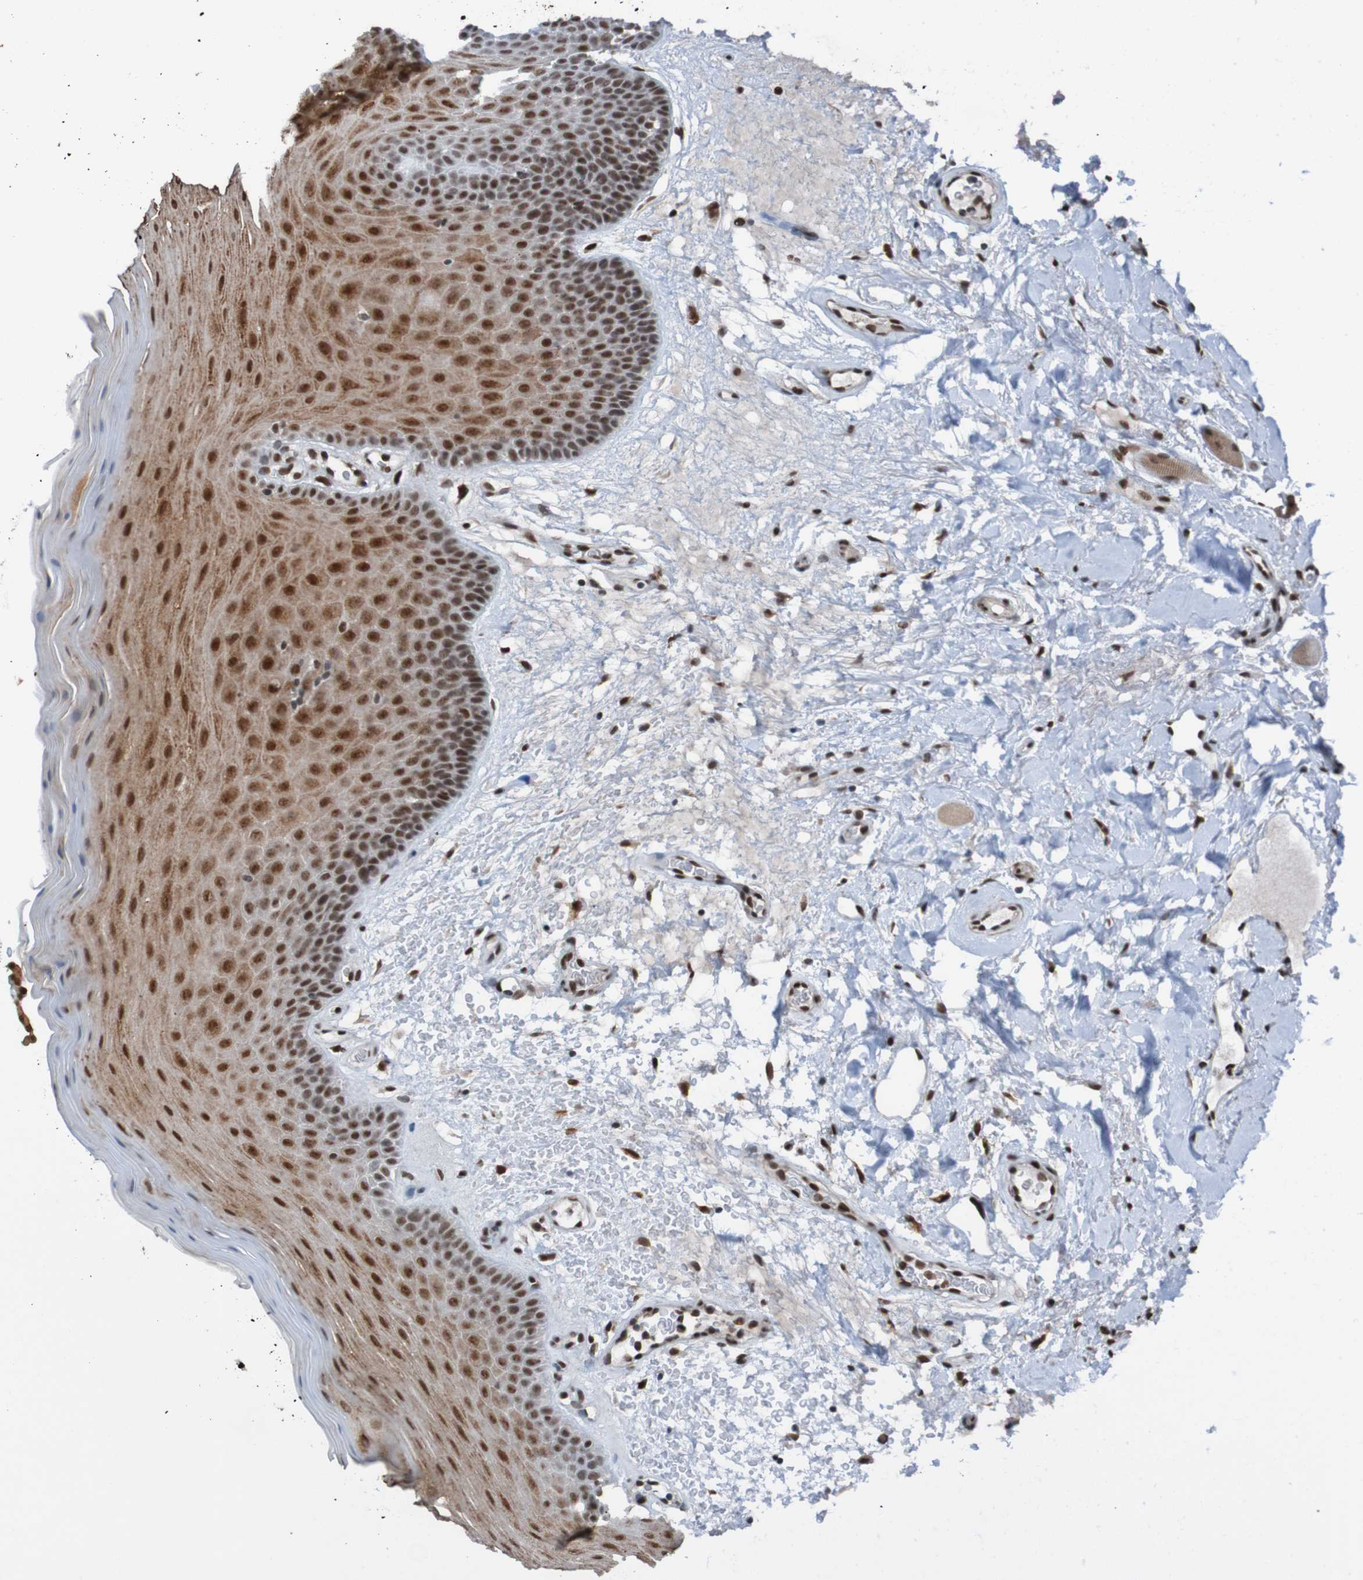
{"staining": {"intensity": "strong", "quantity": ">75%", "location": "cytoplasmic/membranous,nuclear"}, "tissue": "oral mucosa", "cell_type": "Squamous epithelial cells", "image_type": "normal", "snomed": [{"axis": "morphology", "description": "Normal tissue, NOS"}, {"axis": "morphology", "description": "Squamous cell carcinoma, NOS"}, {"axis": "topography", "description": "Skeletal muscle"}, {"axis": "topography", "description": "Adipose tissue"}, {"axis": "topography", "description": "Vascular tissue"}, {"axis": "topography", "description": "Oral tissue"}, {"axis": "topography", "description": "Peripheral nerve tissue"}, {"axis": "topography", "description": "Head-Neck"}], "caption": "Strong cytoplasmic/membranous,nuclear staining for a protein is identified in about >75% of squamous epithelial cells of benign oral mucosa using IHC.", "gene": "PHF2", "patient": {"sex": "male", "age": 71}}